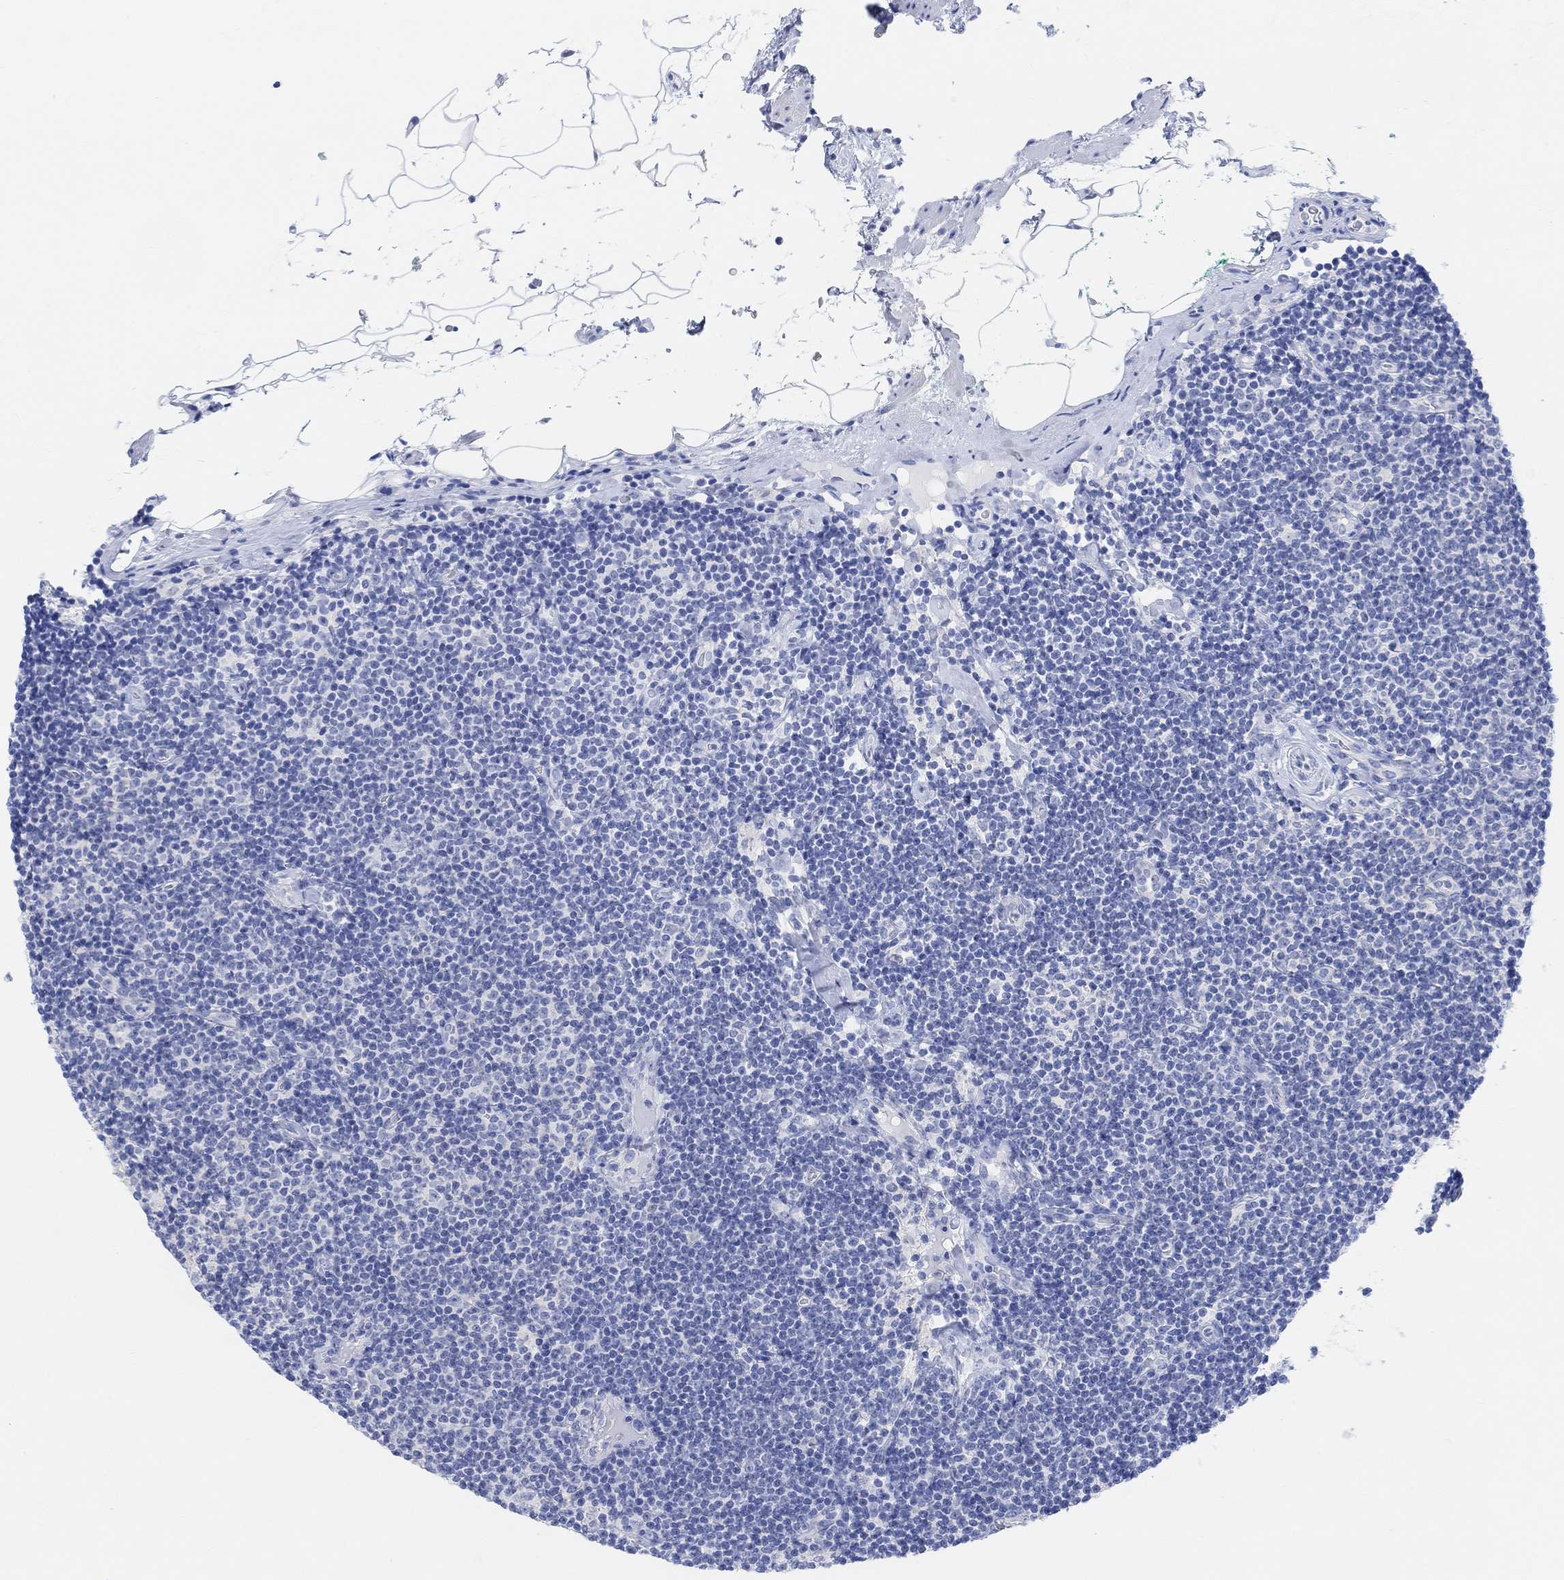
{"staining": {"intensity": "negative", "quantity": "none", "location": "none"}, "tissue": "lymphoma", "cell_type": "Tumor cells", "image_type": "cancer", "snomed": [{"axis": "morphology", "description": "Malignant lymphoma, non-Hodgkin's type, Low grade"}, {"axis": "topography", "description": "Lymph node"}], "caption": "IHC histopathology image of neoplastic tissue: human malignant lymphoma, non-Hodgkin's type (low-grade) stained with DAB (3,3'-diaminobenzidine) displays no significant protein expression in tumor cells. The staining was performed using DAB to visualize the protein expression in brown, while the nuclei were stained in blue with hematoxylin (Magnification: 20x).", "gene": "ENO4", "patient": {"sex": "male", "age": 81}}